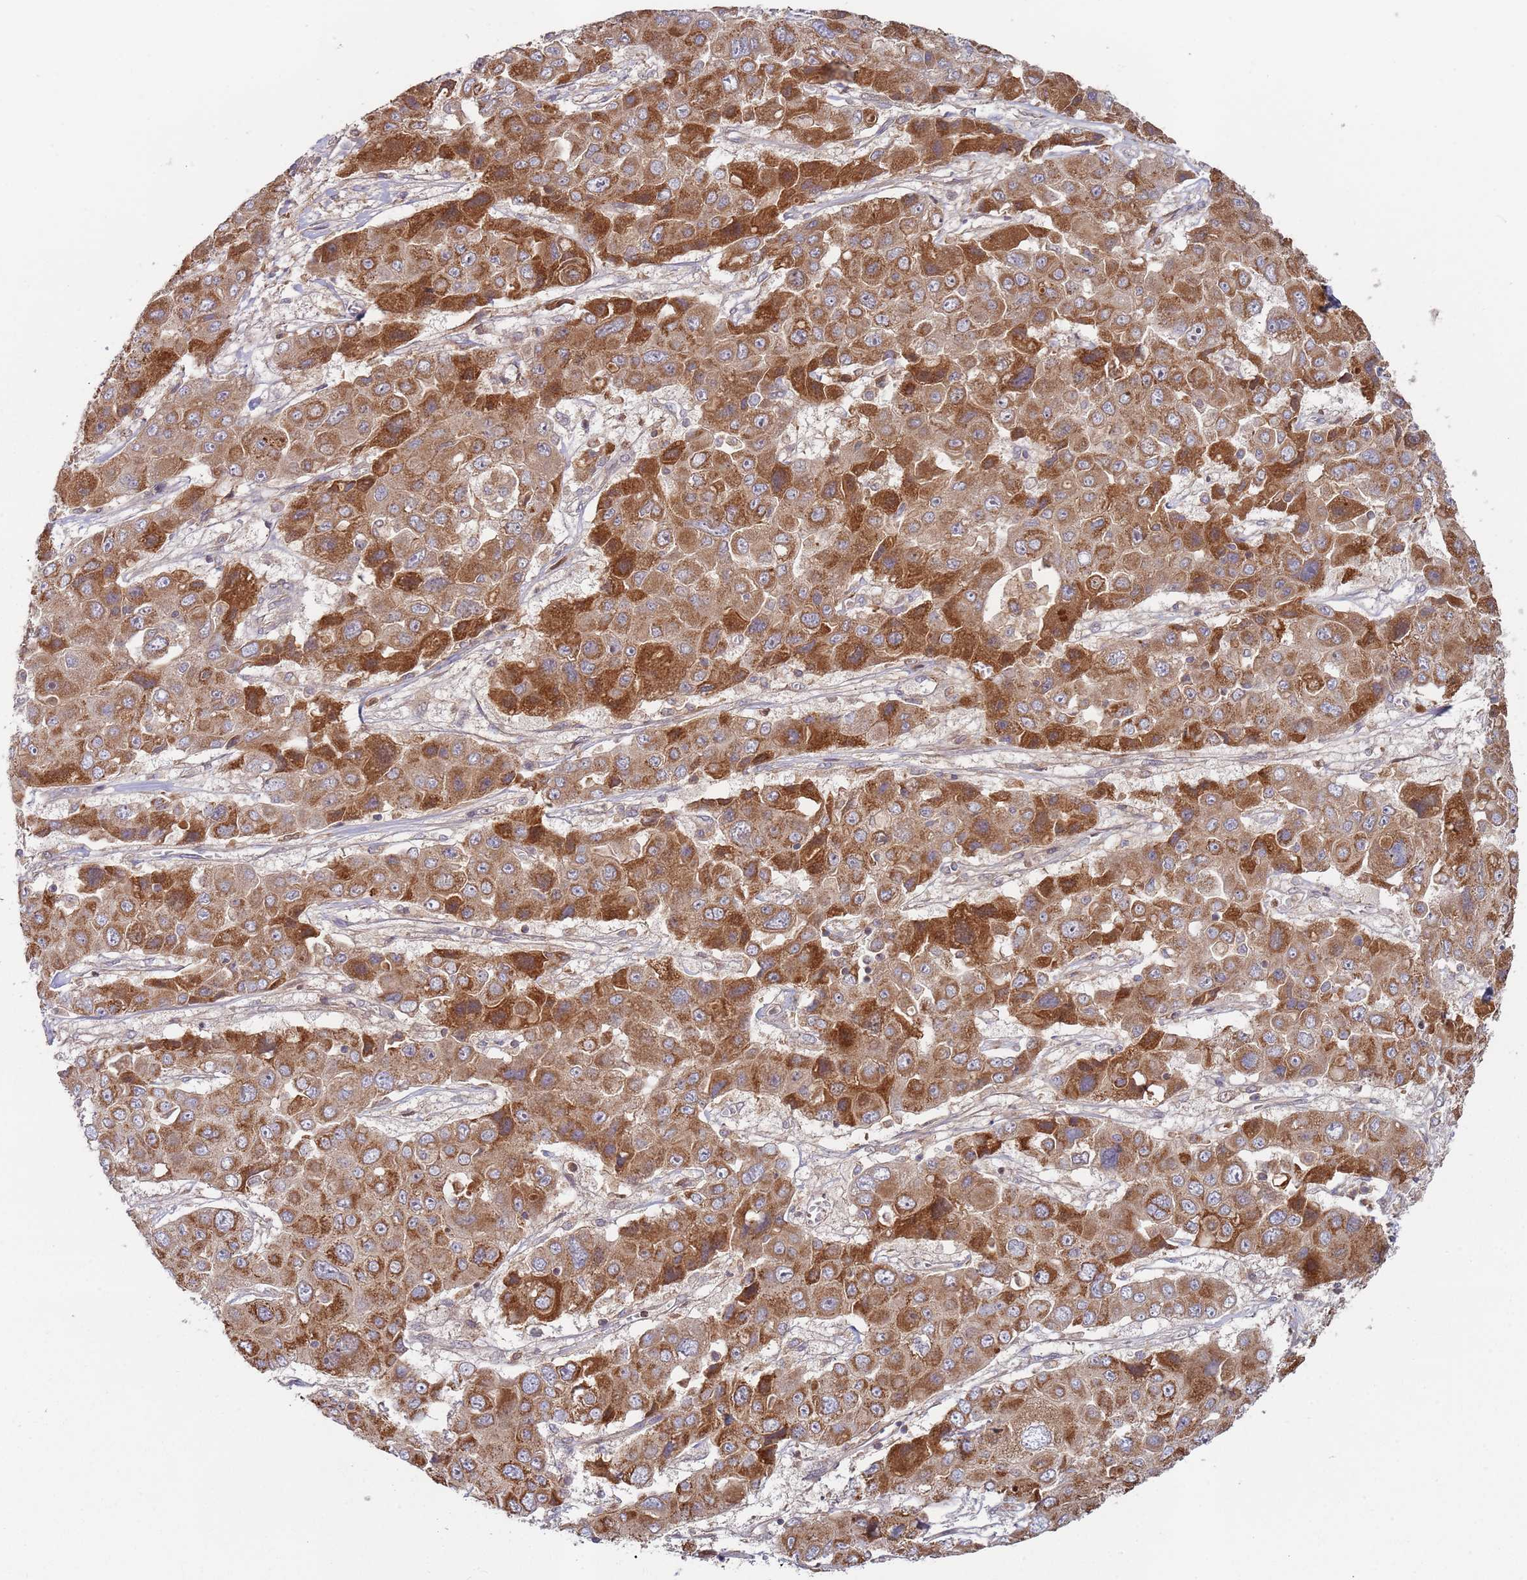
{"staining": {"intensity": "moderate", "quantity": ">75%", "location": "cytoplasmic/membranous"}, "tissue": "liver cancer", "cell_type": "Tumor cells", "image_type": "cancer", "snomed": [{"axis": "morphology", "description": "Cholangiocarcinoma"}, {"axis": "topography", "description": "Liver"}], "caption": "Human liver cancer (cholangiocarcinoma) stained with a protein marker reveals moderate staining in tumor cells.", "gene": "OR5A2", "patient": {"sex": "male", "age": 67}}